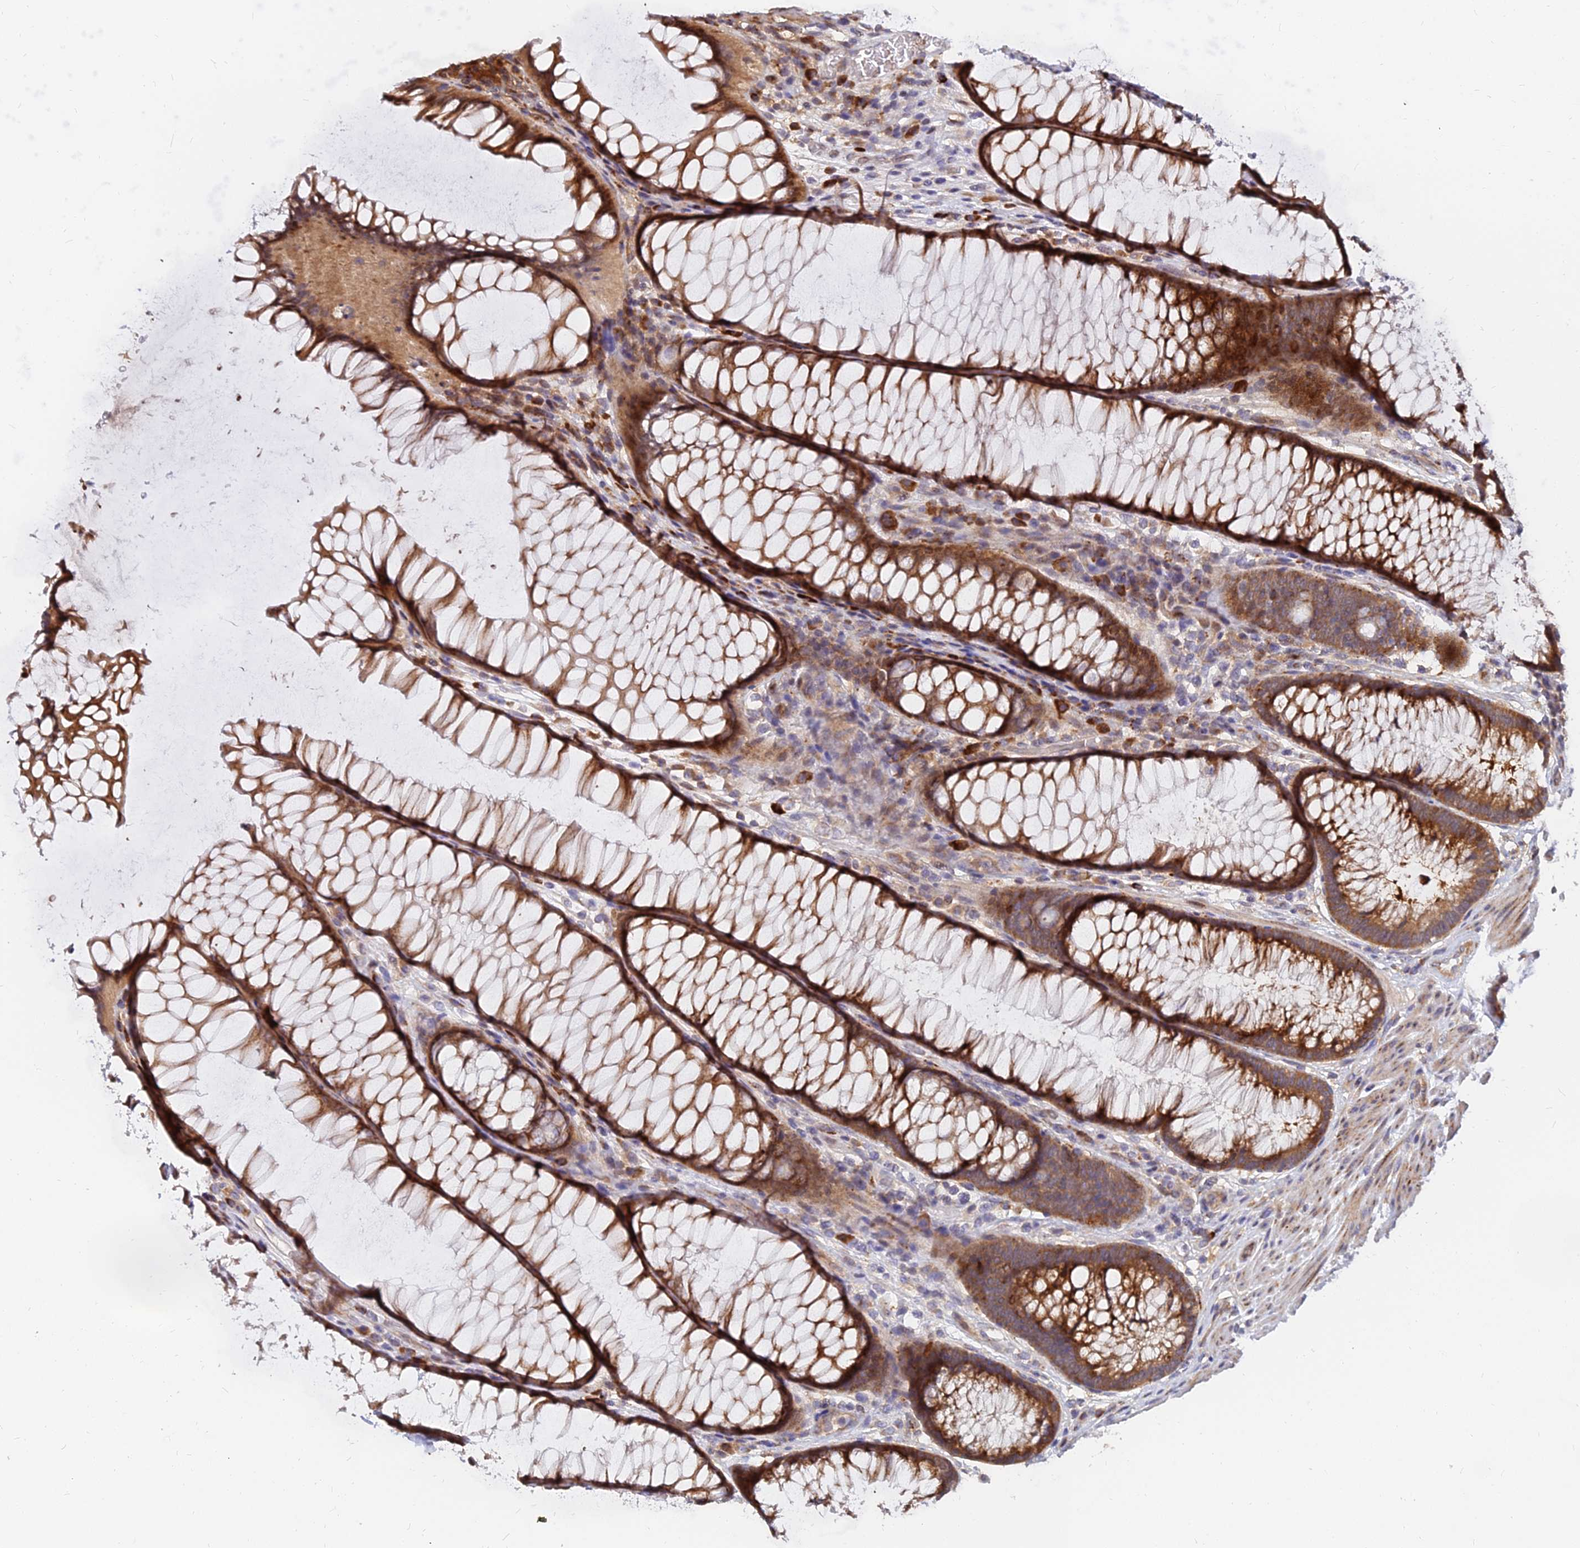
{"staining": {"intensity": "moderate", "quantity": ">75%", "location": "cytoplasmic/membranous"}, "tissue": "colon", "cell_type": "Endothelial cells", "image_type": "normal", "snomed": [{"axis": "morphology", "description": "Normal tissue, NOS"}, {"axis": "topography", "description": "Colon"}], "caption": "A photomicrograph of human colon stained for a protein displays moderate cytoplasmic/membranous brown staining in endothelial cells.", "gene": "CCT6A", "patient": {"sex": "female", "age": 82}}